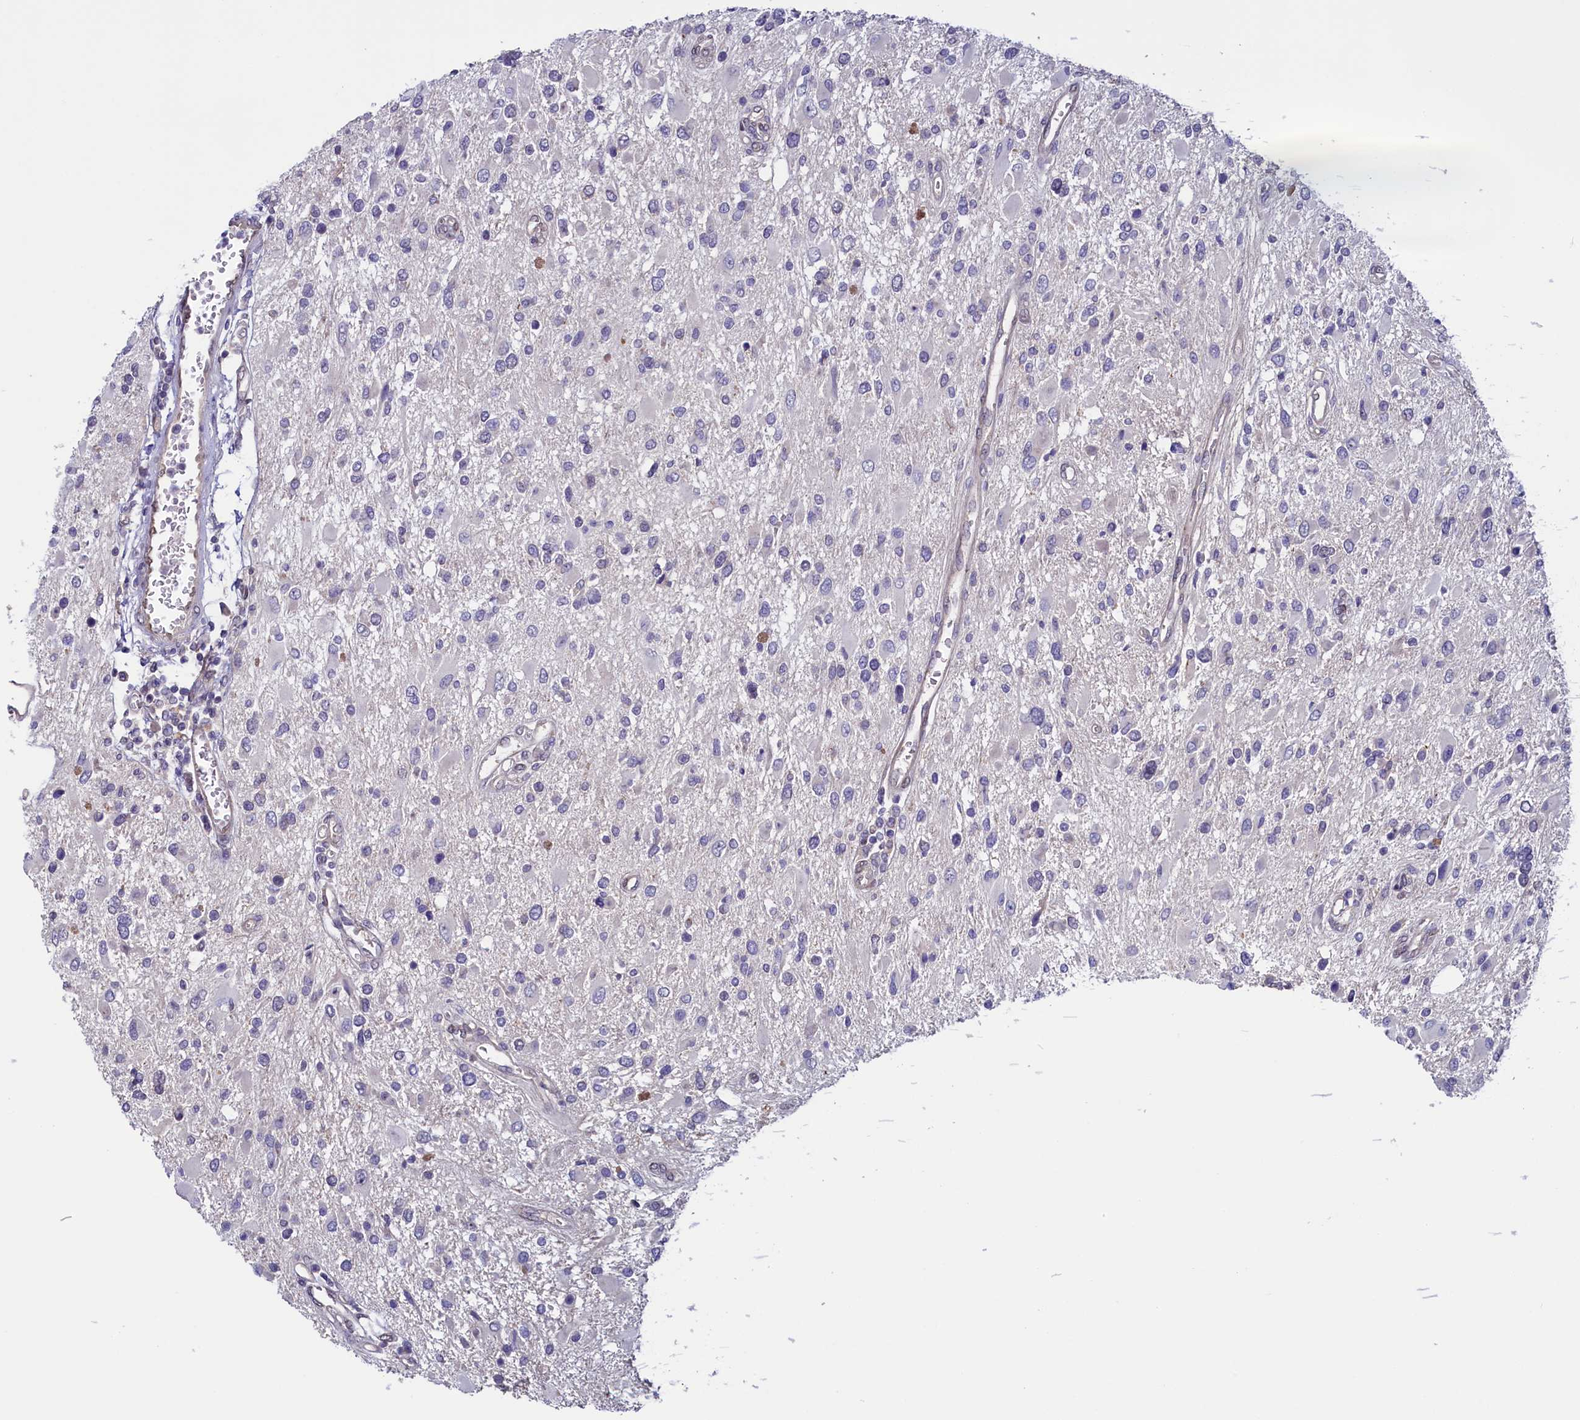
{"staining": {"intensity": "negative", "quantity": "none", "location": "none"}, "tissue": "glioma", "cell_type": "Tumor cells", "image_type": "cancer", "snomed": [{"axis": "morphology", "description": "Glioma, malignant, High grade"}, {"axis": "topography", "description": "Brain"}], "caption": "An immunohistochemistry photomicrograph of glioma is shown. There is no staining in tumor cells of glioma.", "gene": "FLYWCH2", "patient": {"sex": "male", "age": 53}}